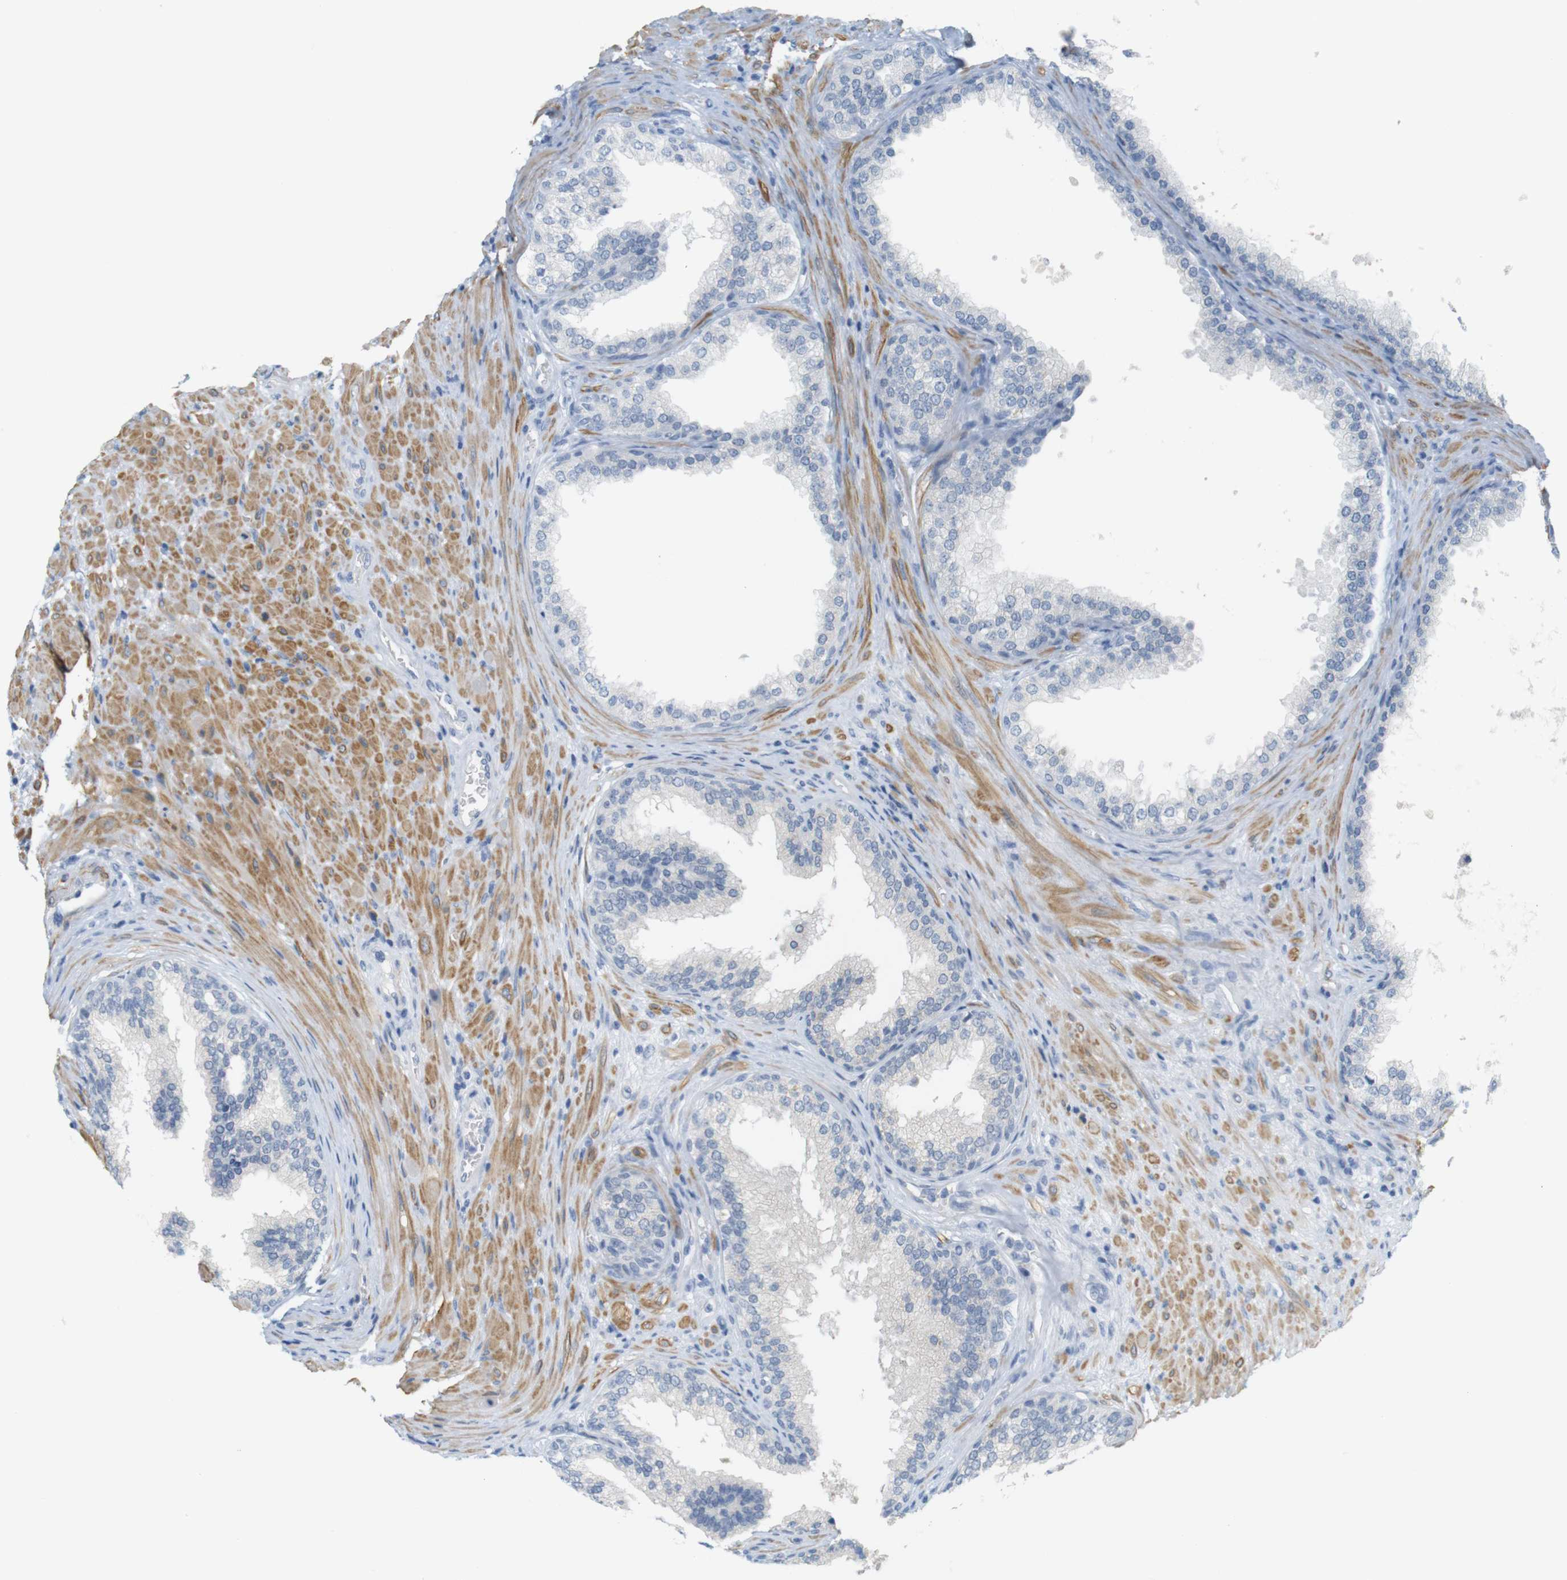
{"staining": {"intensity": "negative", "quantity": "none", "location": "none"}, "tissue": "prostate", "cell_type": "Glandular cells", "image_type": "normal", "snomed": [{"axis": "morphology", "description": "Normal tissue, NOS"}, {"axis": "topography", "description": "Prostate"}], "caption": "High power microscopy image of an immunohistochemistry (IHC) histopathology image of unremarkable prostate, revealing no significant positivity in glandular cells.", "gene": "HRH2", "patient": {"sex": "male", "age": 76}}